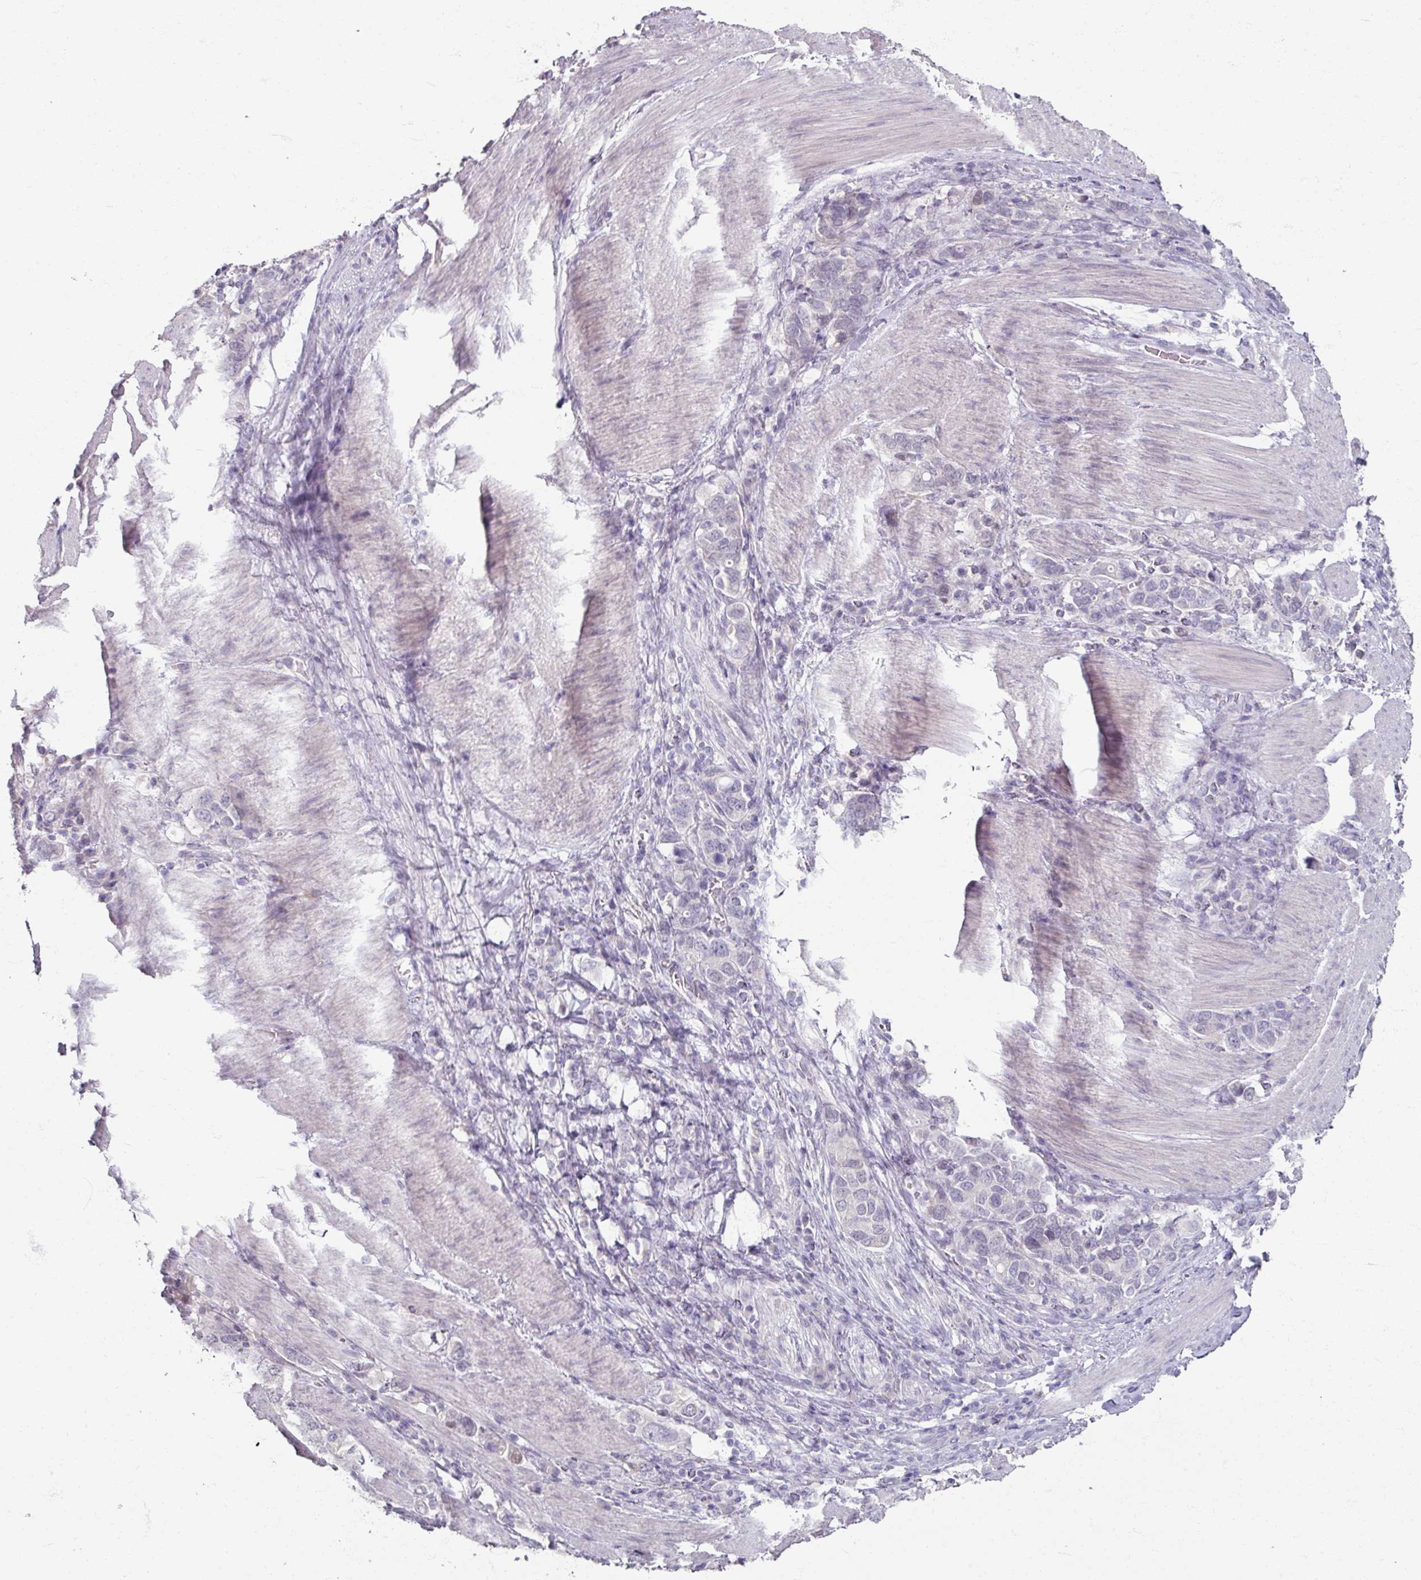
{"staining": {"intensity": "negative", "quantity": "none", "location": "none"}, "tissue": "stomach cancer", "cell_type": "Tumor cells", "image_type": "cancer", "snomed": [{"axis": "morphology", "description": "Adenocarcinoma, NOS"}, {"axis": "topography", "description": "Stomach, upper"}, {"axis": "topography", "description": "Stomach"}], "caption": "Immunohistochemical staining of stomach adenocarcinoma exhibits no significant staining in tumor cells. The staining is performed using DAB brown chromogen with nuclei counter-stained in using hematoxylin.", "gene": "SOX11", "patient": {"sex": "male", "age": 62}}